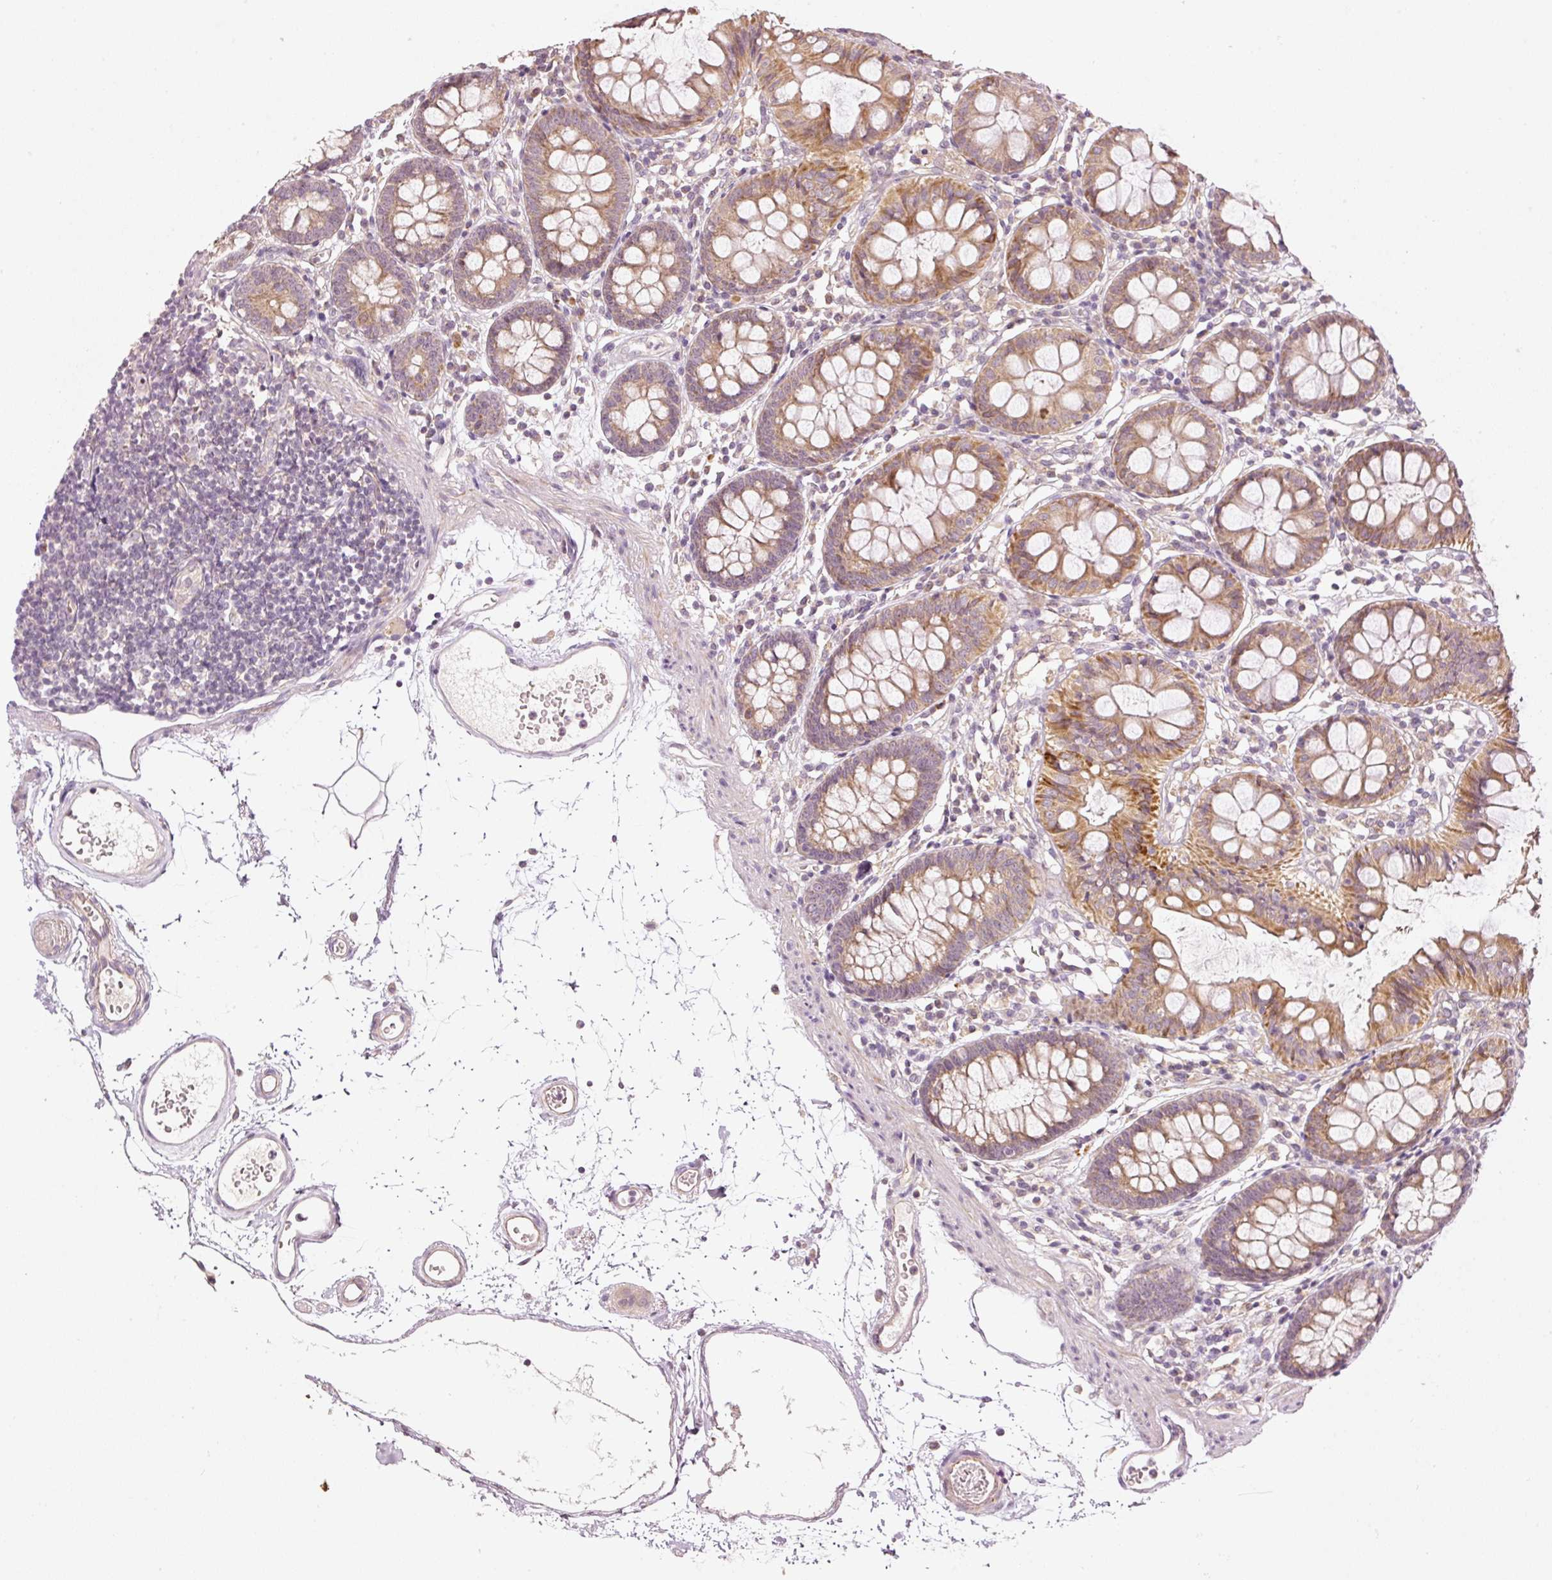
{"staining": {"intensity": "weak", "quantity": ">75%", "location": "cytoplasmic/membranous"}, "tissue": "colon", "cell_type": "Endothelial cells", "image_type": "normal", "snomed": [{"axis": "morphology", "description": "Normal tissue, NOS"}, {"axis": "topography", "description": "Colon"}], "caption": "Immunohistochemical staining of benign colon demonstrates >75% levels of weak cytoplasmic/membranous protein staining in approximately >75% of endothelial cells. The staining was performed using DAB (3,3'-diaminobenzidine) to visualize the protein expression in brown, while the nuclei were stained in blue with hematoxylin (Magnification: 20x).", "gene": "CDC20B", "patient": {"sex": "female", "age": 84}}